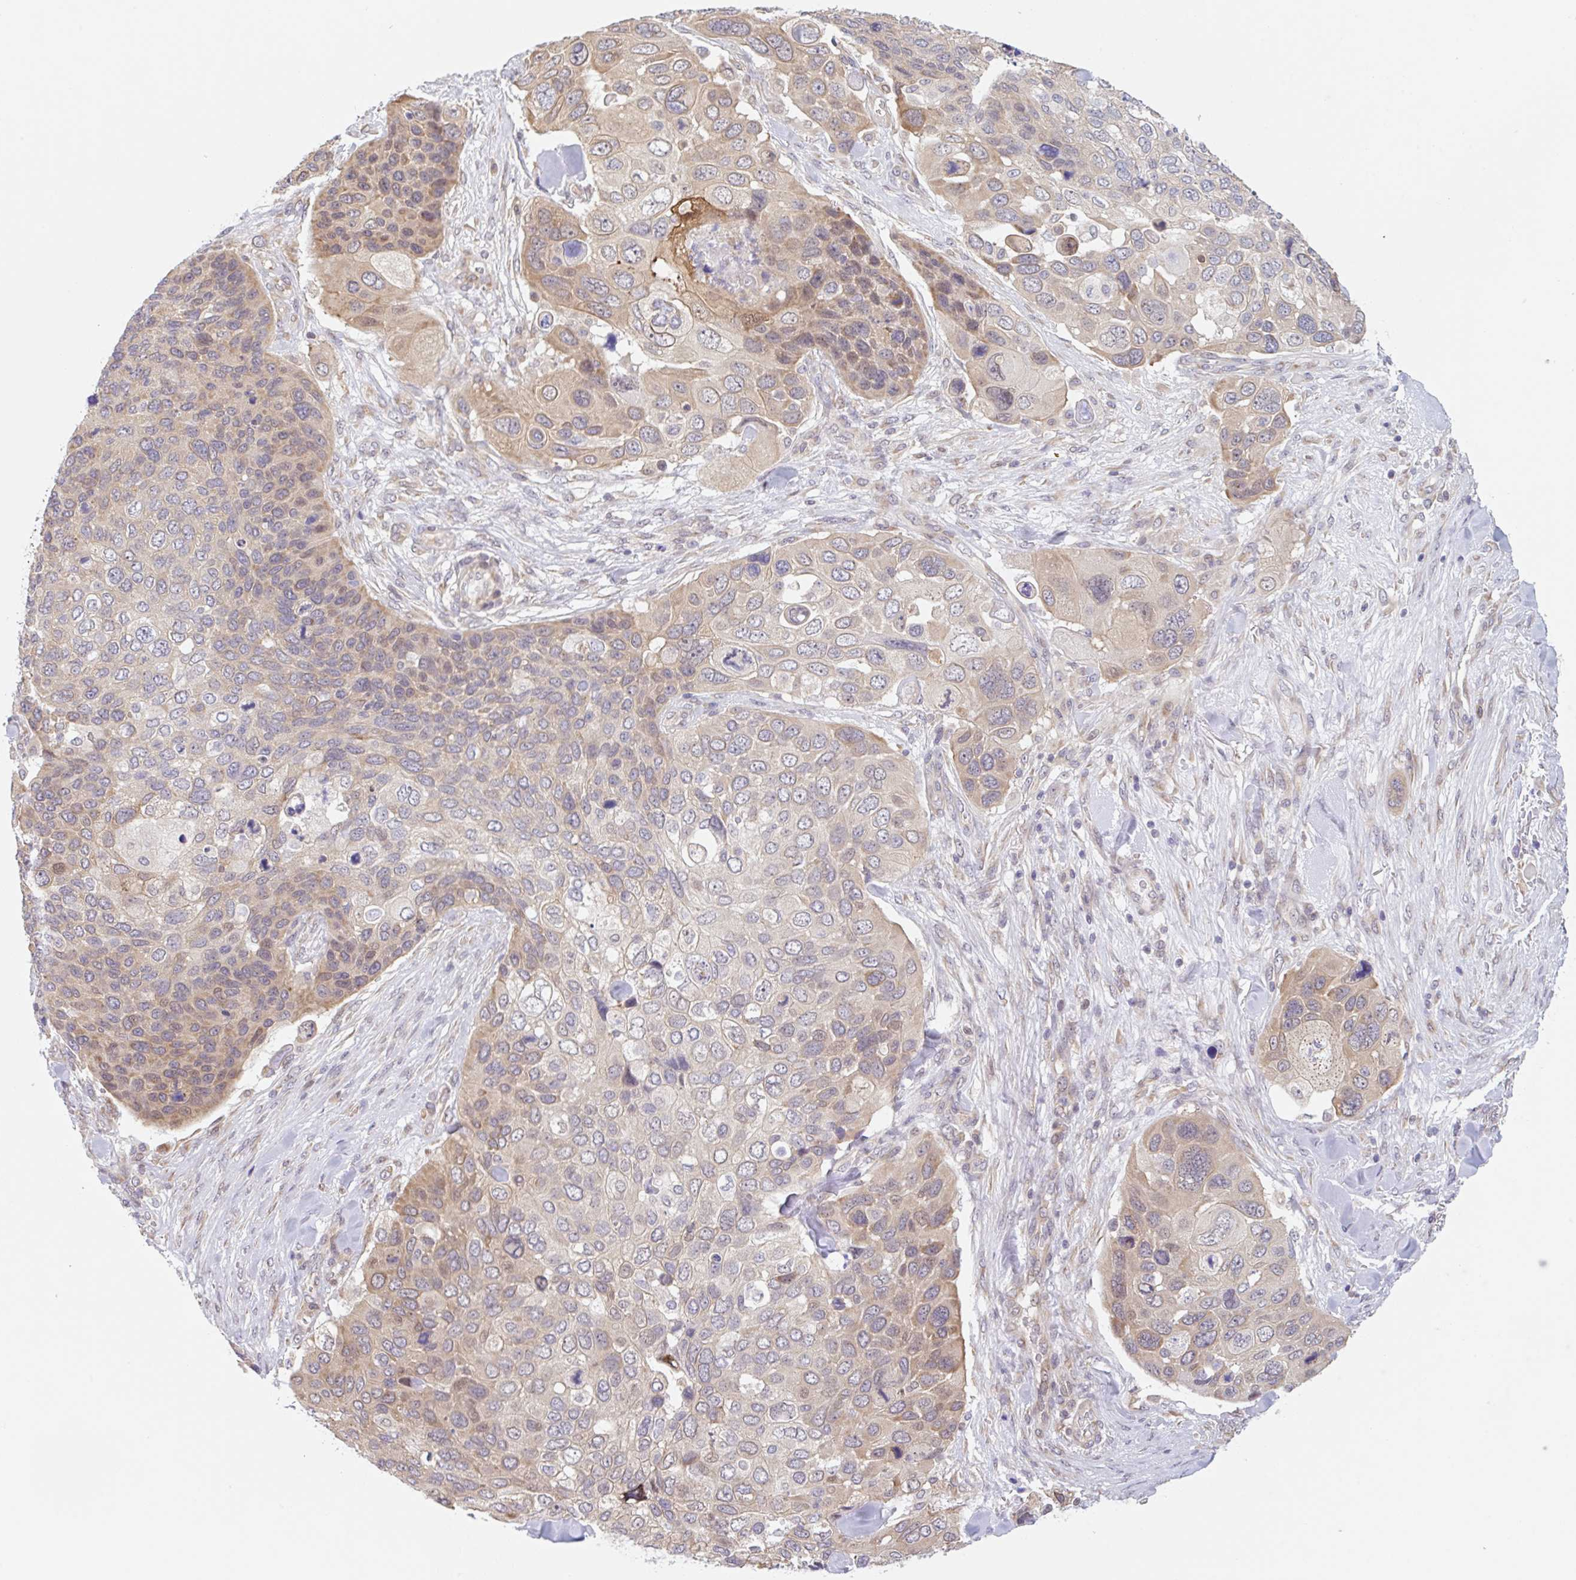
{"staining": {"intensity": "weak", "quantity": "25%-75%", "location": "cytoplasmic/membranous"}, "tissue": "skin cancer", "cell_type": "Tumor cells", "image_type": "cancer", "snomed": [{"axis": "morphology", "description": "Basal cell carcinoma"}, {"axis": "topography", "description": "Skin"}], "caption": "An immunohistochemistry (IHC) histopathology image of tumor tissue is shown. Protein staining in brown highlights weak cytoplasmic/membranous positivity in basal cell carcinoma (skin) within tumor cells. (IHC, brightfield microscopy, high magnification).", "gene": "TBPL2", "patient": {"sex": "female", "age": 74}}